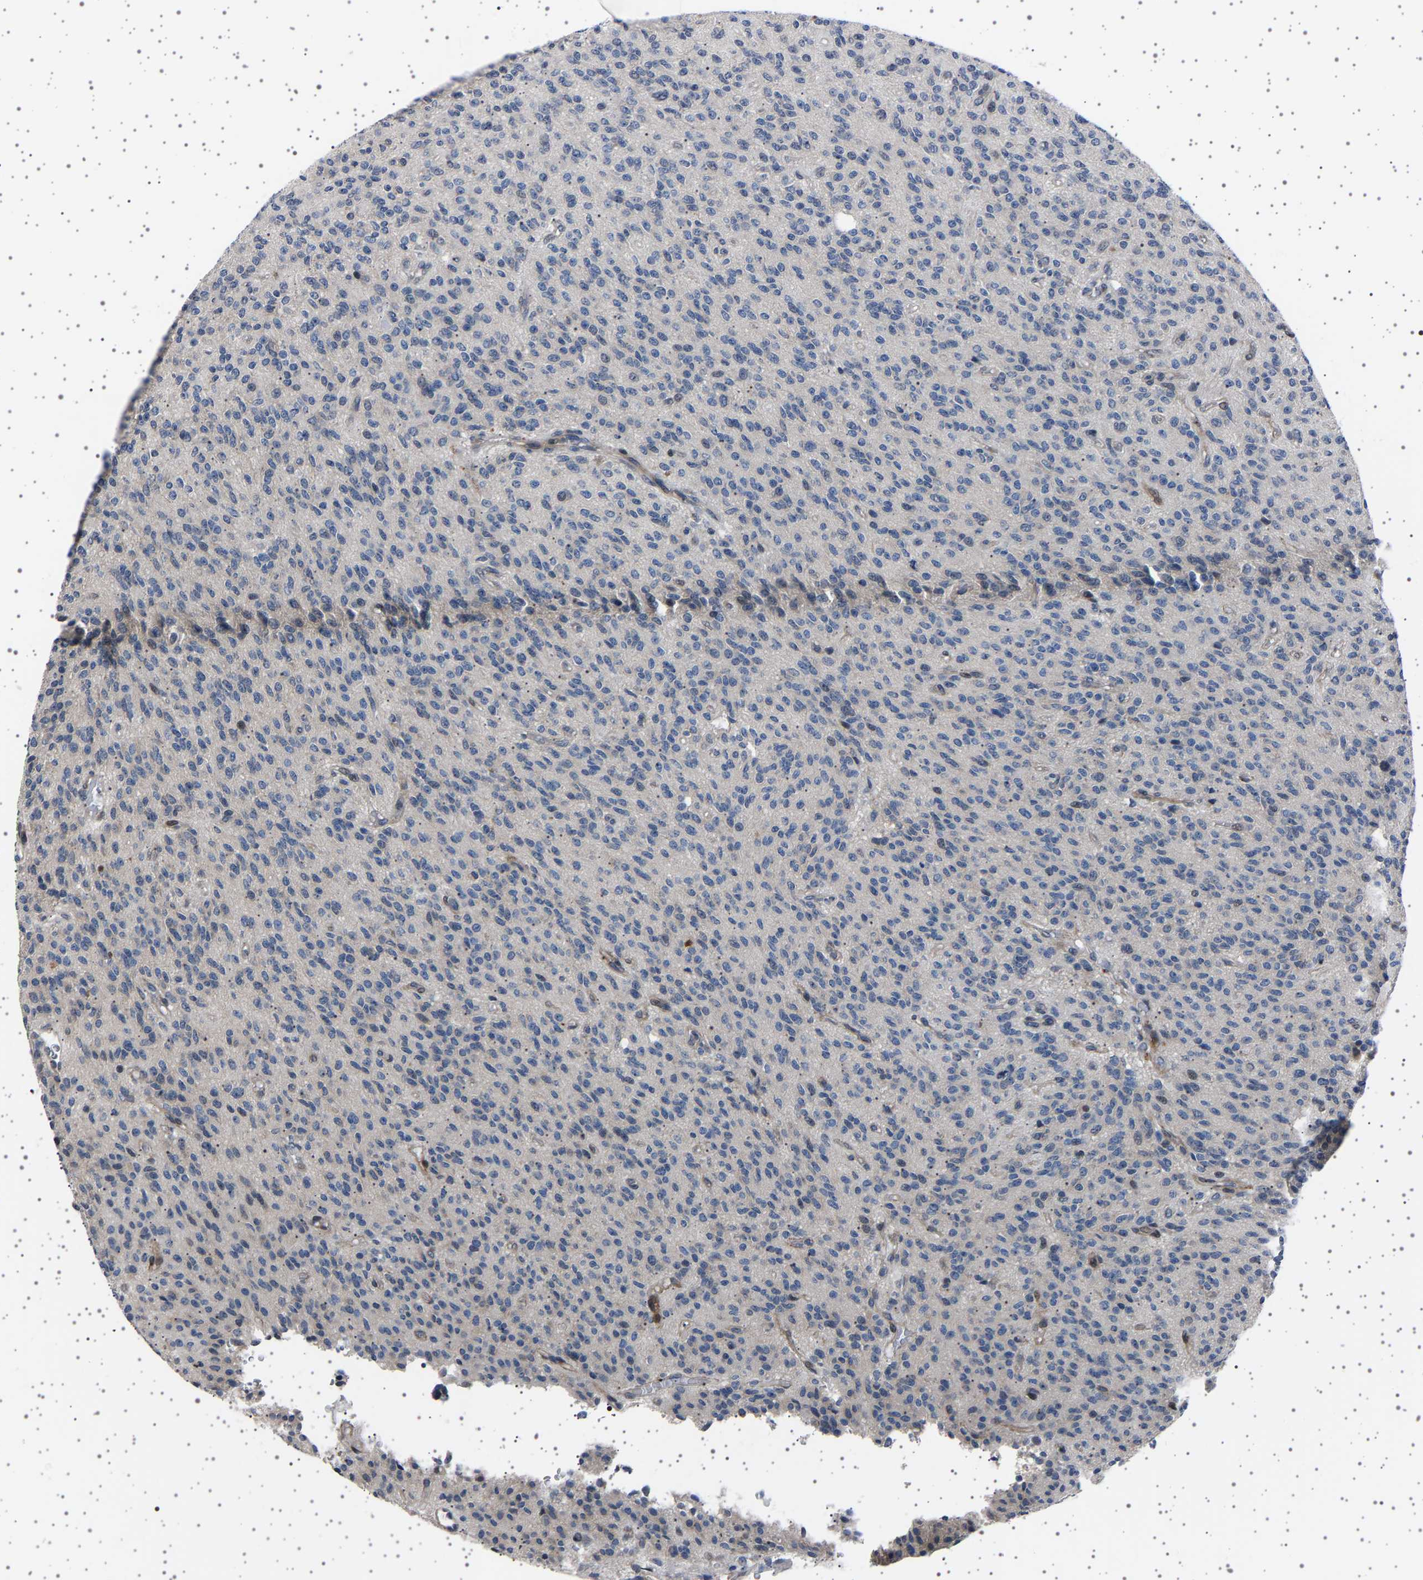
{"staining": {"intensity": "negative", "quantity": "none", "location": "none"}, "tissue": "glioma", "cell_type": "Tumor cells", "image_type": "cancer", "snomed": [{"axis": "morphology", "description": "Glioma, malignant, High grade"}, {"axis": "topography", "description": "Brain"}], "caption": "Glioma was stained to show a protein in brown. There is no significant staining in tumor cells.", "gene": "PAK5", "patient": {"sex": "male", "age": 34}}